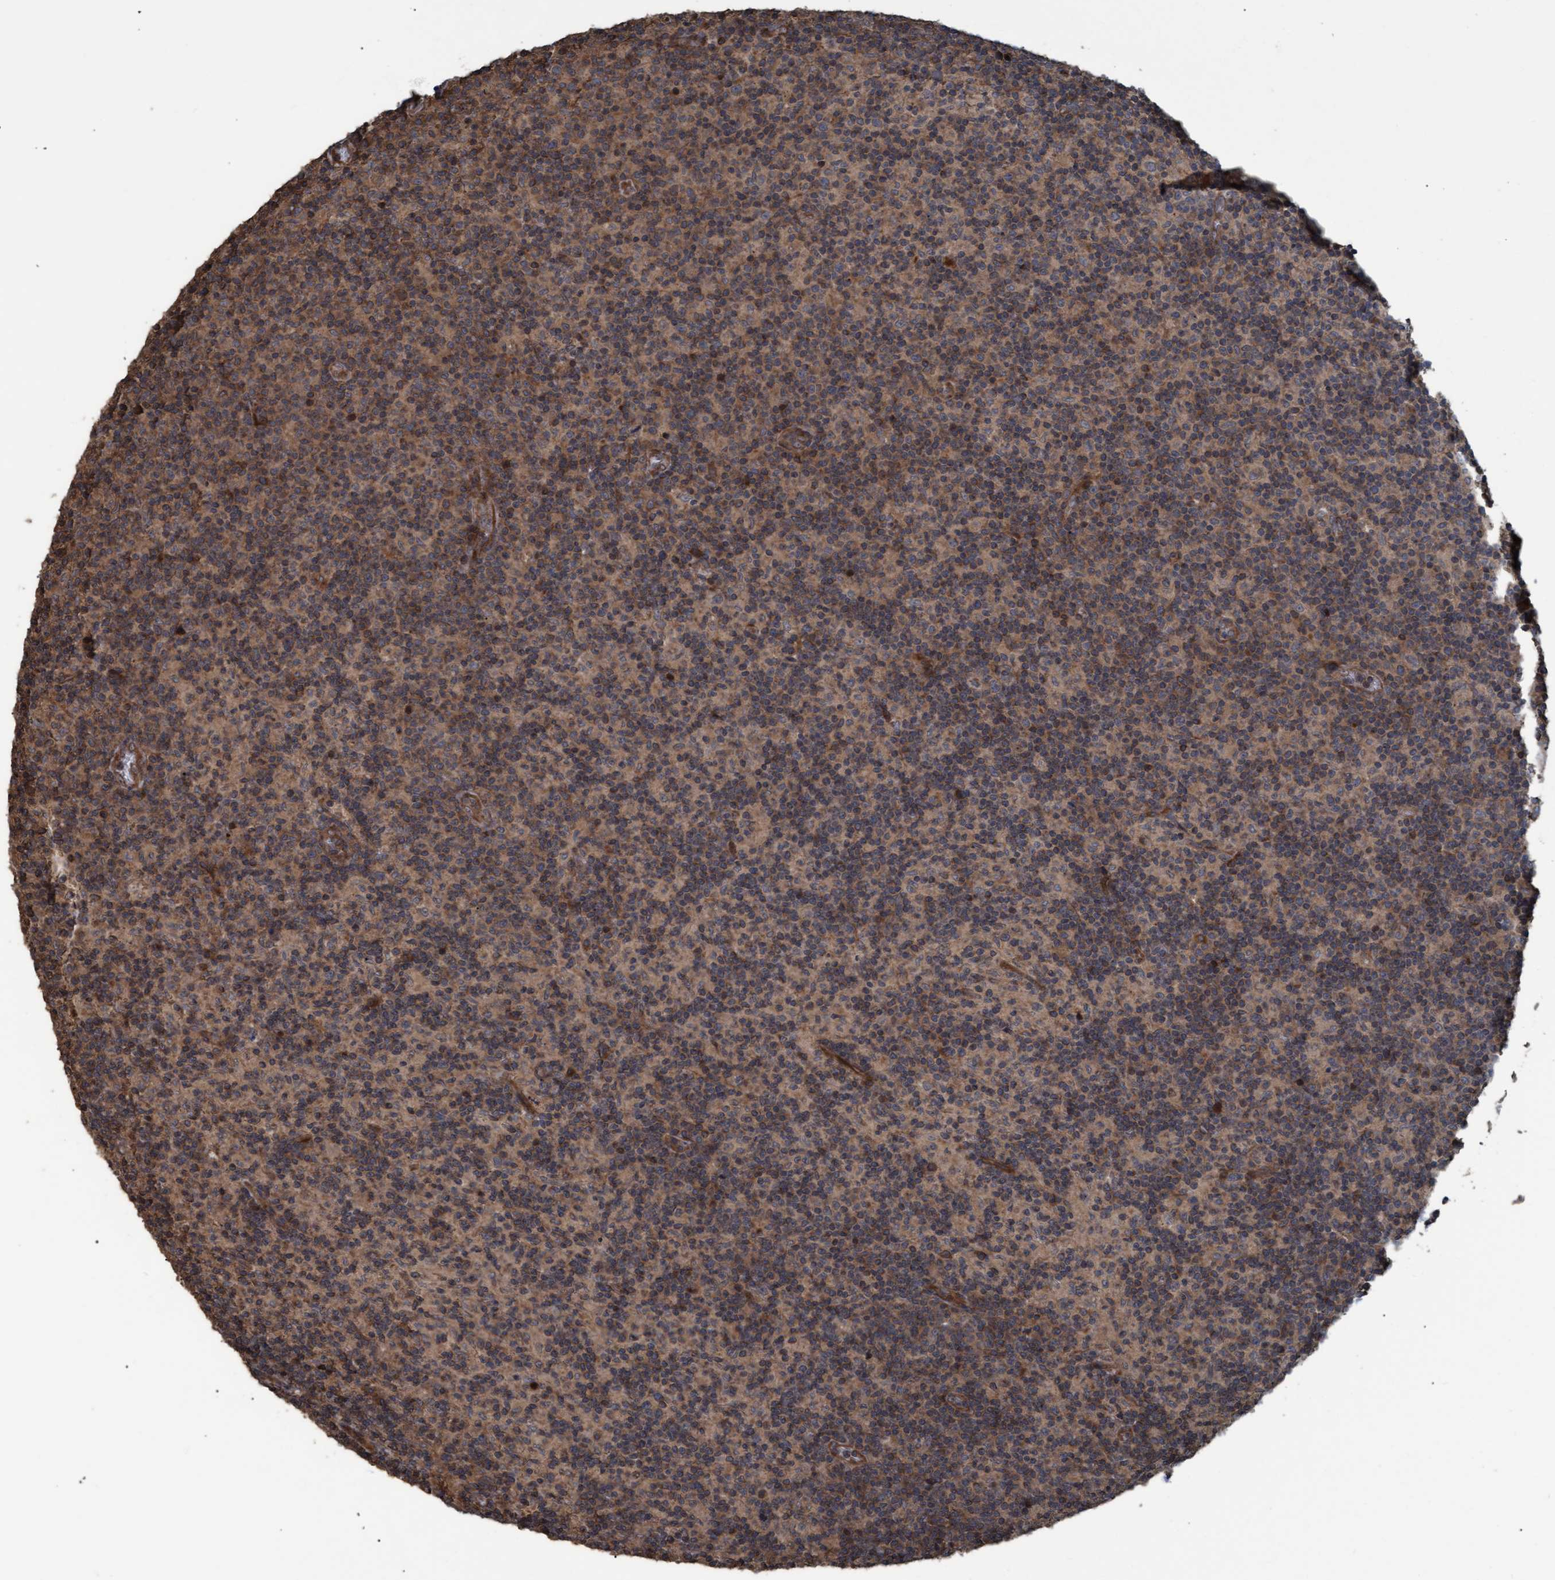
{"staining": {"intensity": "moderate", "quantity": ">75%", "location": "cytoplasmic/membranous"}, "tissue": "lymph node", "cell_type": "Germinal center cells", "image_type": "normal", "snomed": [{"axis": "morphology", "description": "Normal tissue, NOS"}, {"axis": "morphology", "description": "Inflammation, NOS"}, {"axis": "topography", "description": "Lymph node"}], "caption": "Germinal center cells show moderate cytoplasmic/membranous expression in about >75% of cells in normal lymph node. The staining is performed using DAB brown chromogen to label protein expression. The nuclei are counter-stained blue using hematoxylin.", "gene": "GGT6", "patient": {"sex": "male", "age": 55}}